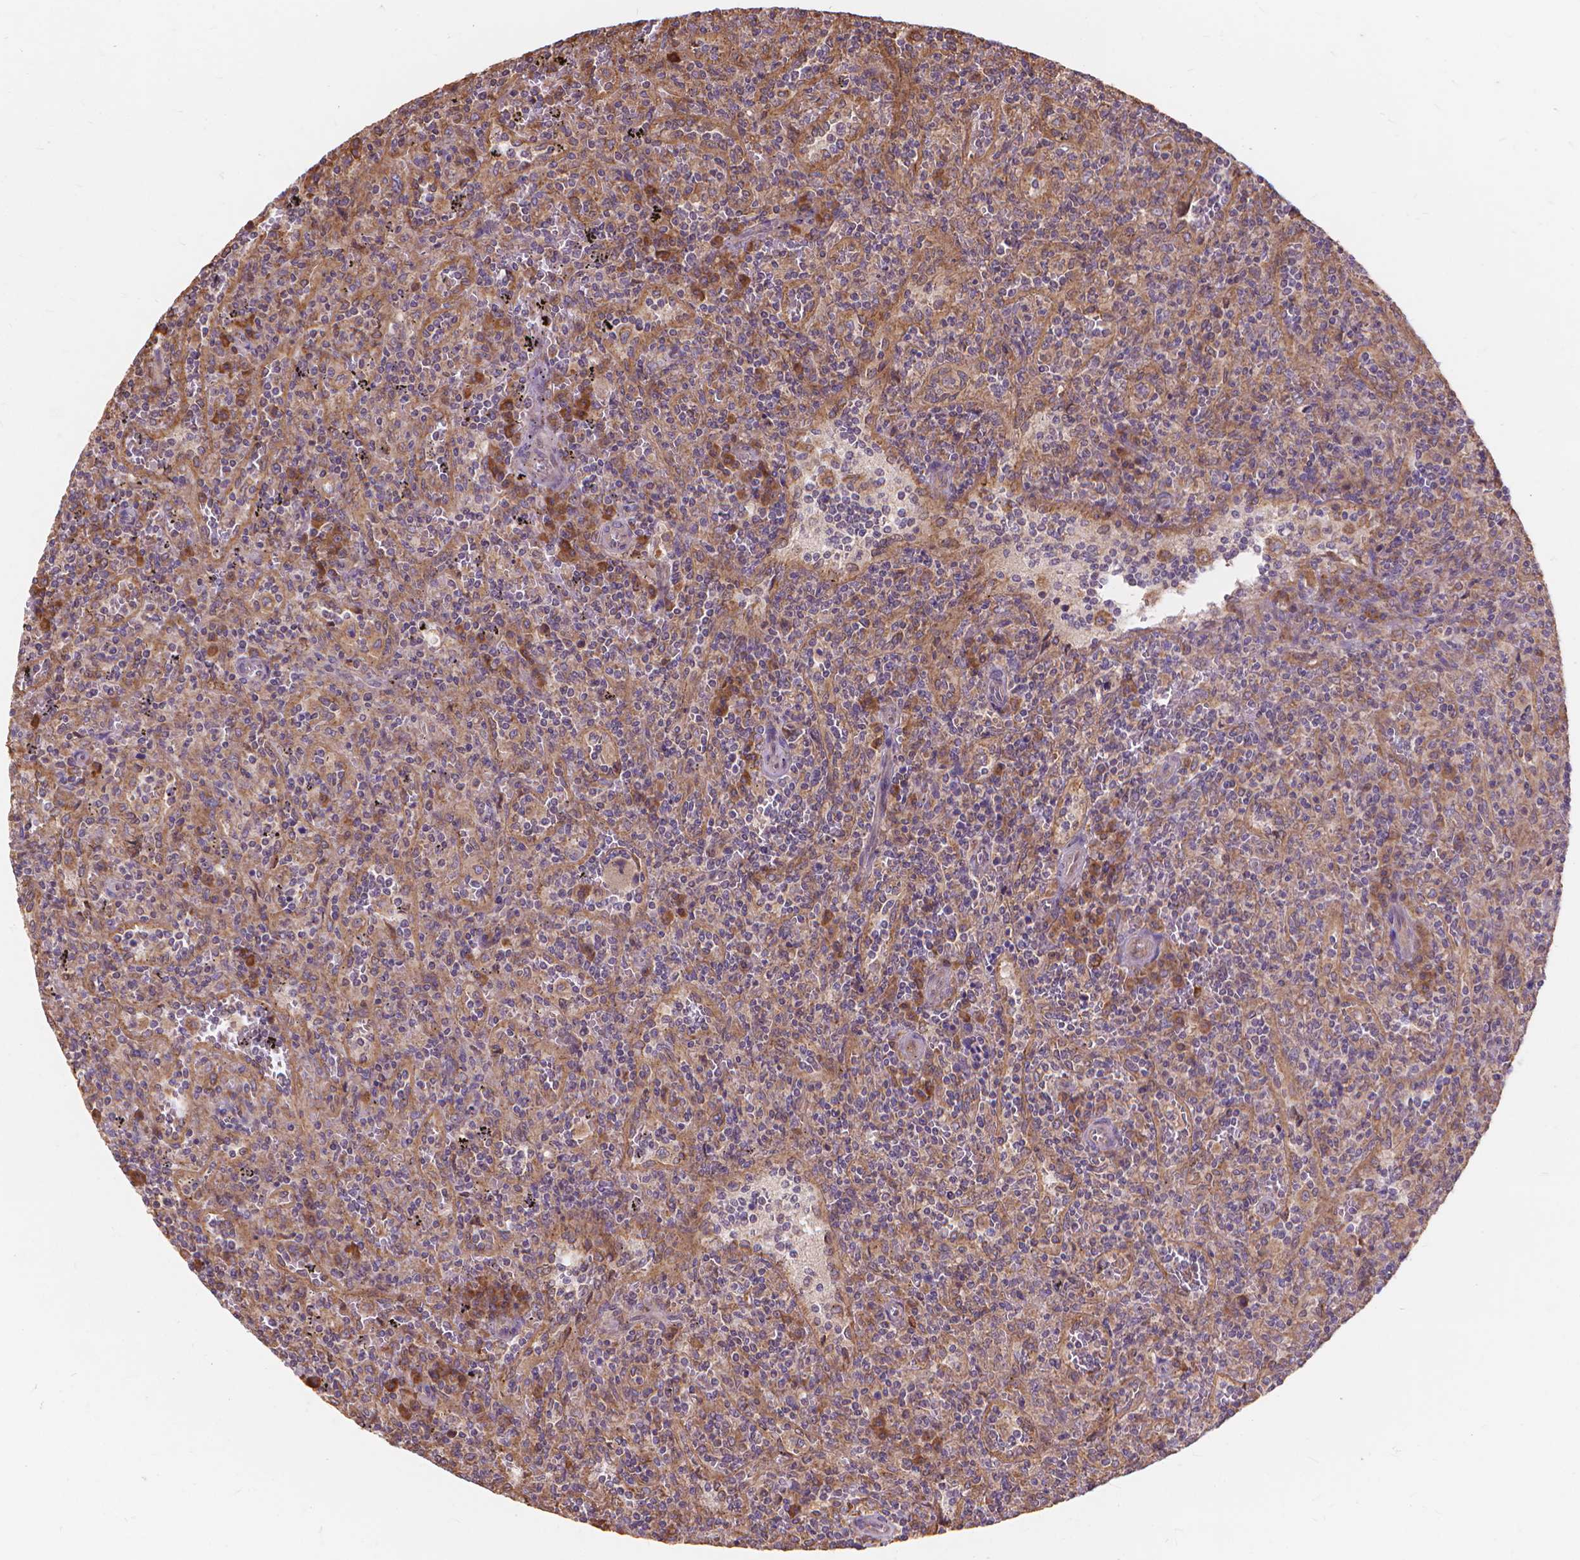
{"staining": {"intensity": "weak", "quantity": "25%-75%", "location": "cytoplasmic/membranous"}, "tissue": "lymphoma", "cell_type": "Tumor cells", "image_type": "cancer", "snomed": [{"axis": "morphology", "description": "Malignant lymphoma, non-Hodgkin's type, Low grade"}, {"axis": "topography", "description": "Spleen"}], "caption": "This micrograph displays lymphoma stained with immunohistochemistry (IHC) to label a protein in brown. The cytoplasmic/membranous of tumor cells show weak positivity for the protein. Nuclei are counter-stained blue.", "gene": "TAB2", "patient": {"sex": "male", "age": 62}}